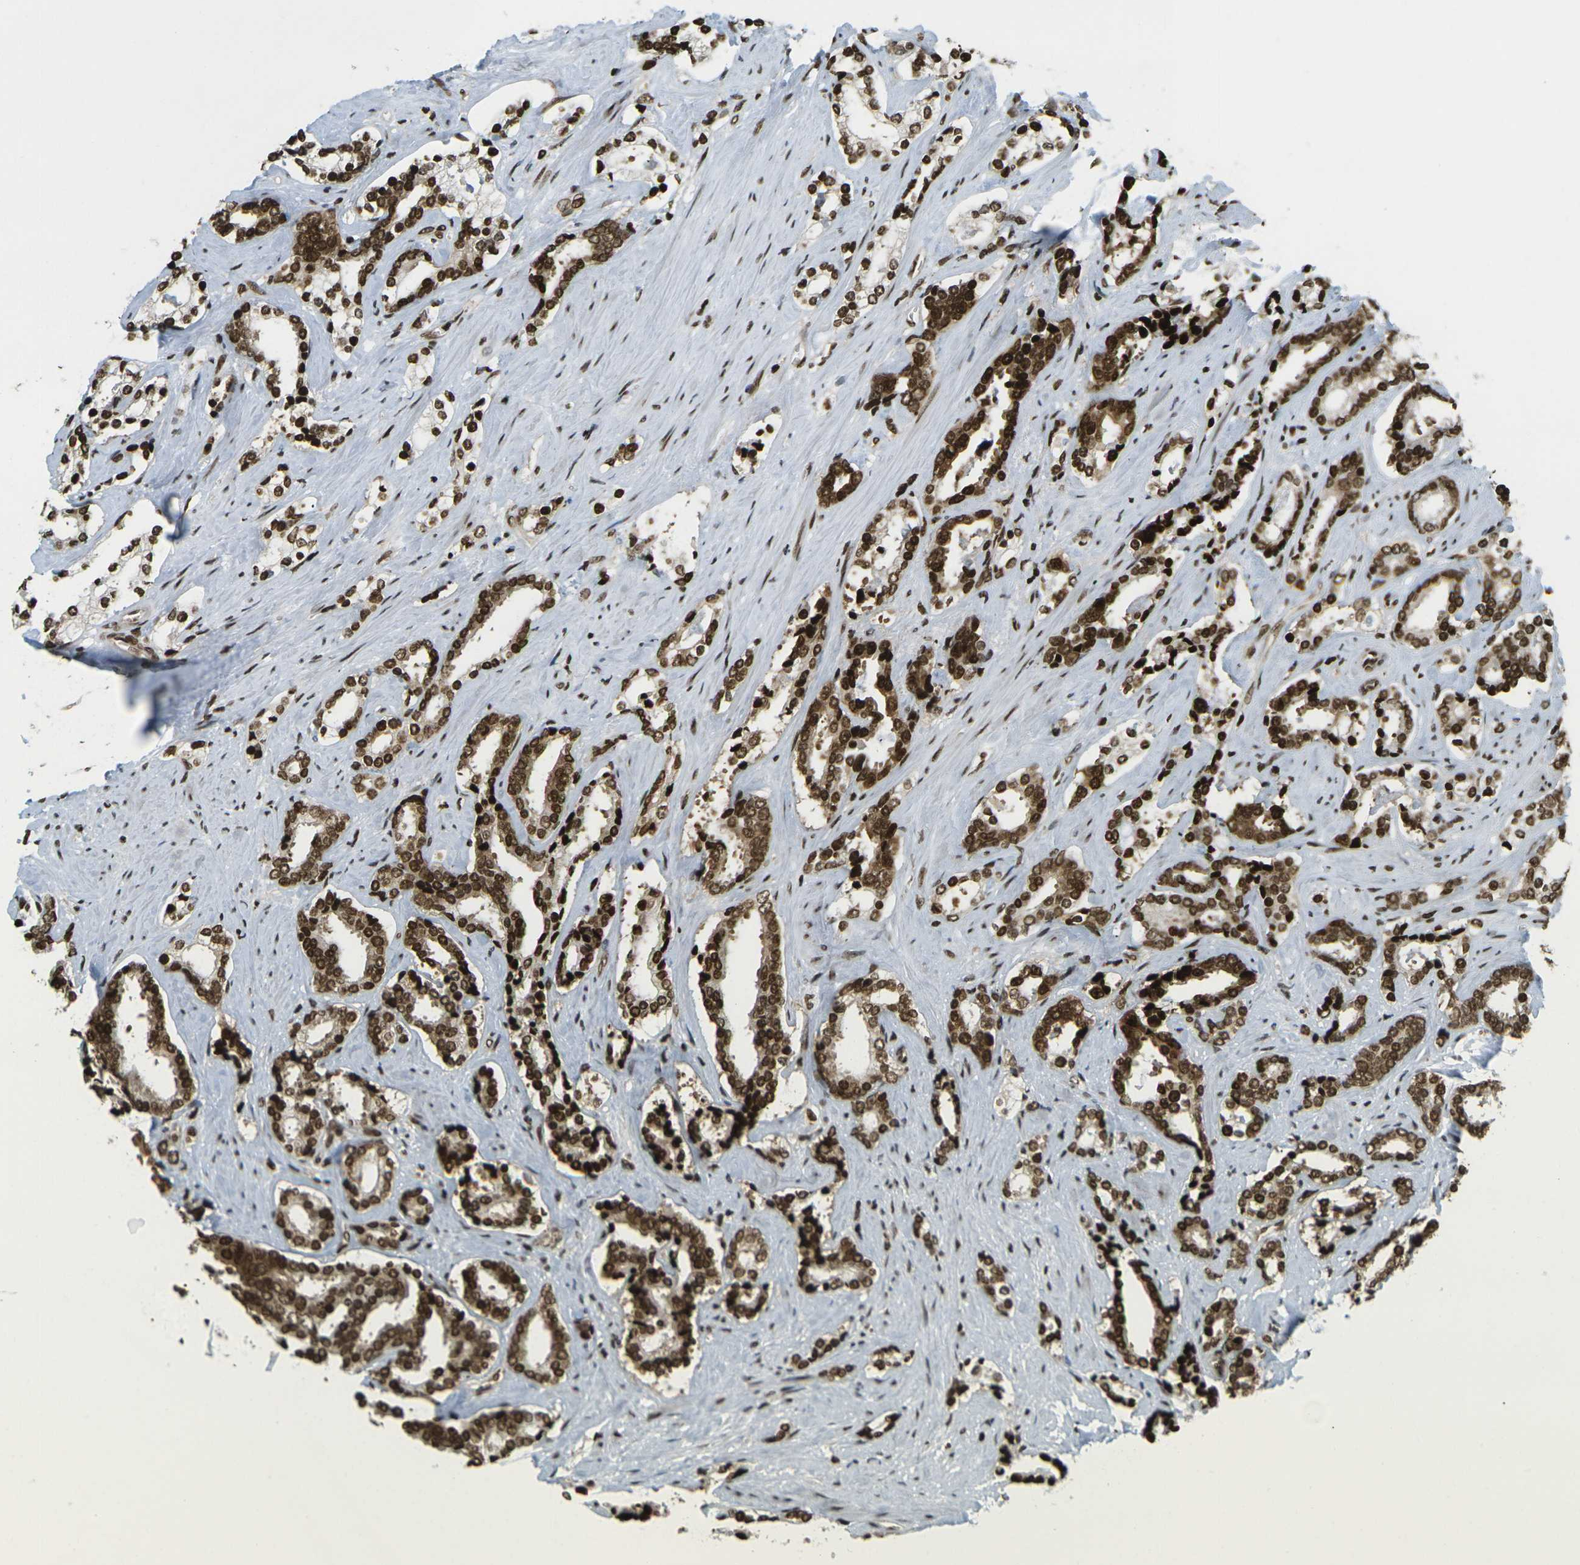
{"staining": {"intensity": "strong", "quantity": ">75%", "location": "cytoplasmic/membranous,nuclear"}, "tissue": "prostate cancer", "cell_type": "Tumor cells", "image_type": "cancer", "snomed": [{"axis": "morphology", "description": "Adenocarcinoma, High grade"}, {"axis": "topography", "description": "Prostate"}], "caption": "Tumor cells demonstrate high levels of strong cytoplasmic/membranous and nuclear positivity in approximately >75% of cells in high-grade adenocarcinoma (prostate). The protein of interest is shown in brown color, while the nuclei are stained blue.", "gene": "RUVBL2", "patient": {"sex": "male", "age": 67}}